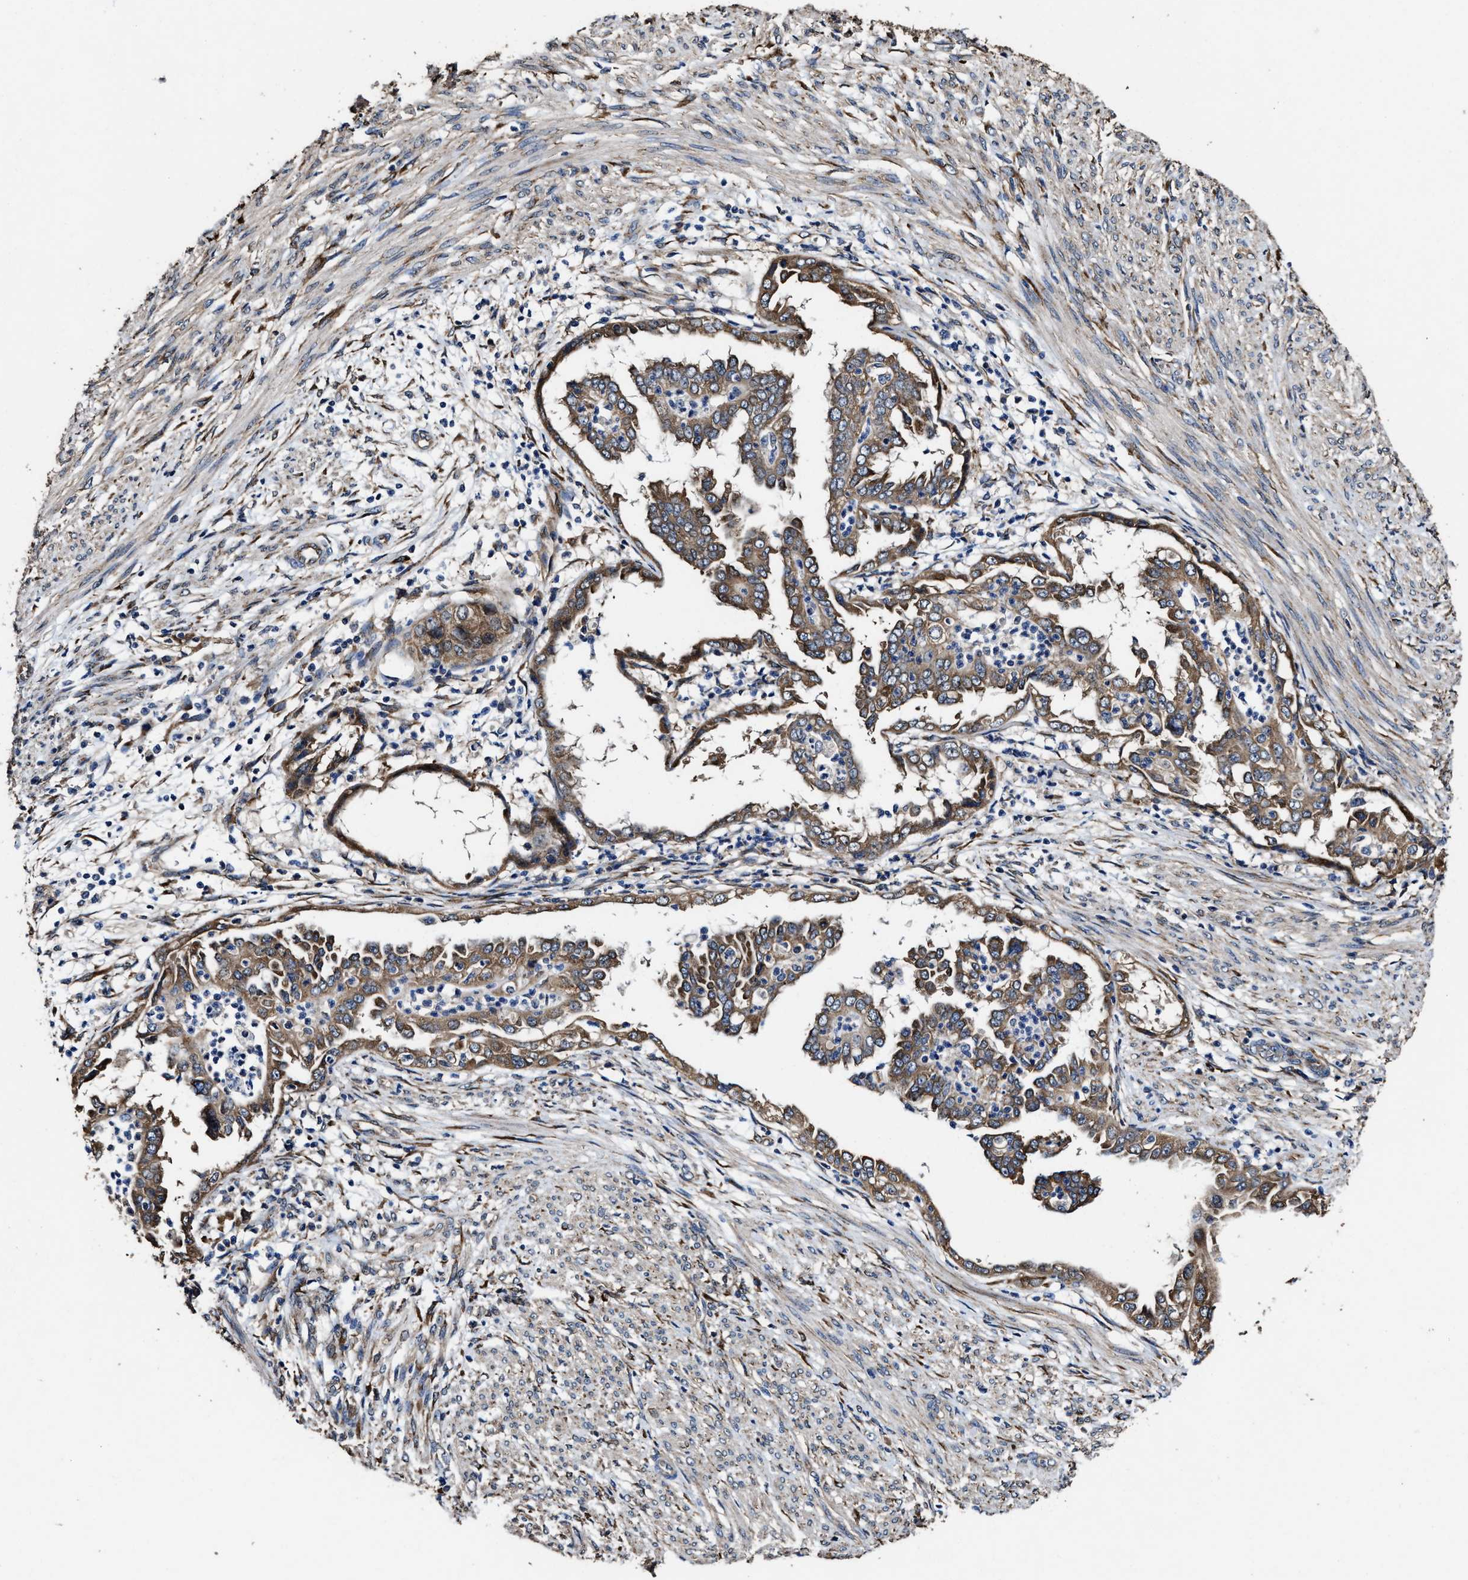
{"staining": {"intensity": "moderate", "quantity": ">75%", "location": "cytoplasmic/membranous"}, "tissue": "endometrial cancer", "cell_type": "Tumor cells", "image_type": "cancer", "snomed": [{"axis": "morphology", "description": "Adenocarcinoma, NOS"}, {"axis": "topography", "description": "Endometrium"}], "caption": "Moderate cytoplasmic/membranous positivity for a protein is present in approximately >75% of tumor cells of endometrial cancer (adenocarcinoma) using immunohistochemistry.", "gene": "IDNK", "patient": {"sex": "female", "age": 85}}